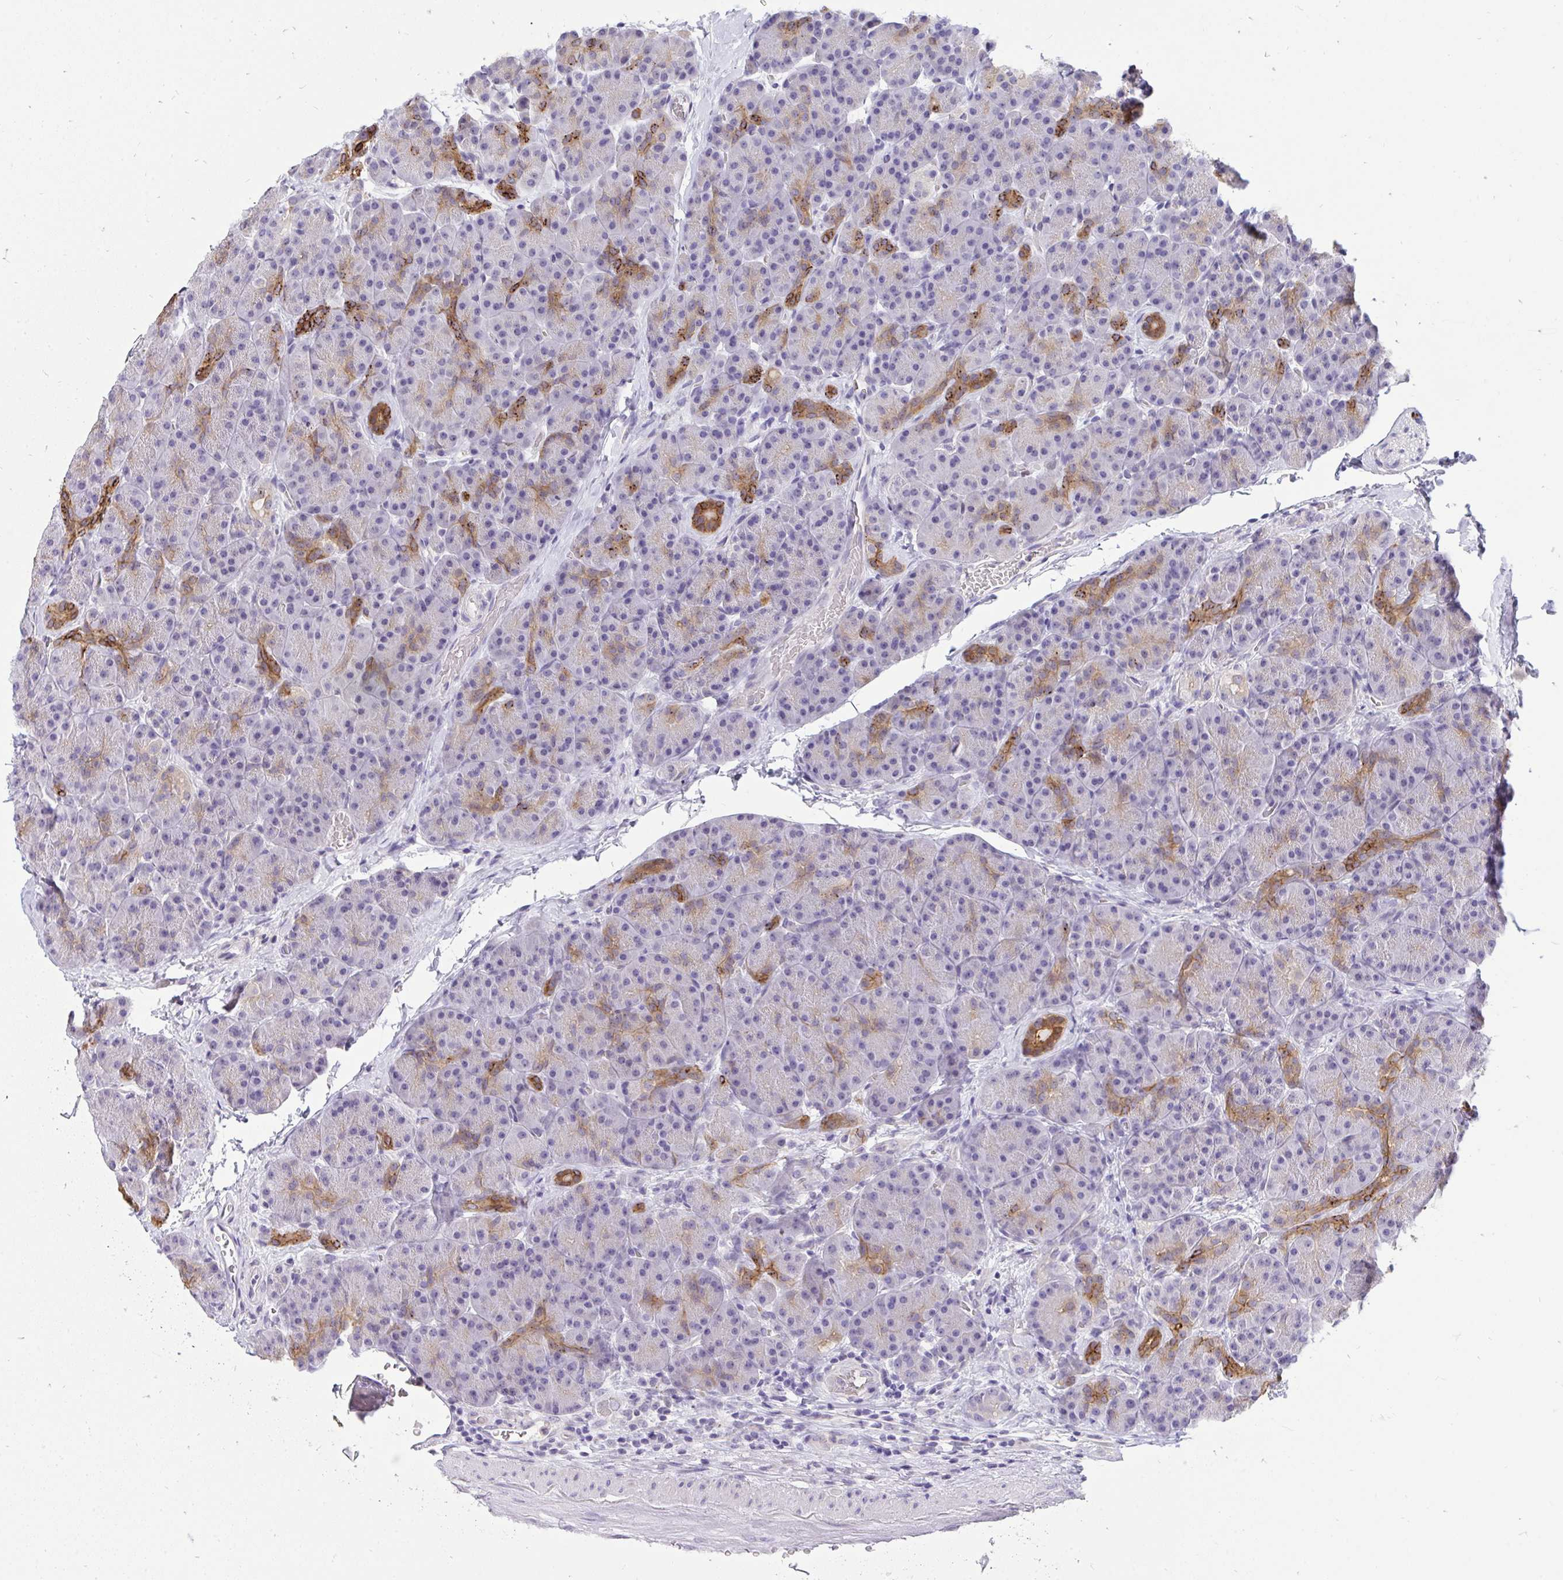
{"staining": {"intensity": "strong", "quantity": "<25%", "location": "cytoplasmic/membranous"}, "tissue": "pancreas", "cell_type": "Exocrine glandular cells", "image_type": "normal", "snomed": [{"axis": "morphology", "description": "Normal tissue, NOS"}, {"axis": "topography", "description": "Pancreas"}], "caption": "IHC (DAB (3,3'-diaminobenzidine)) staining of unremarkable human pancreas demonstrates strong cytoplasmic/membranous protein expression in approximately <25% of exocrine glandular cells. (DAB (3,3'-diaminobenzidine) = brown stain, brightfield microscopy at high magnification).", "gene": "VGLL3", "patient": {"sex": "male", "age": 57}}